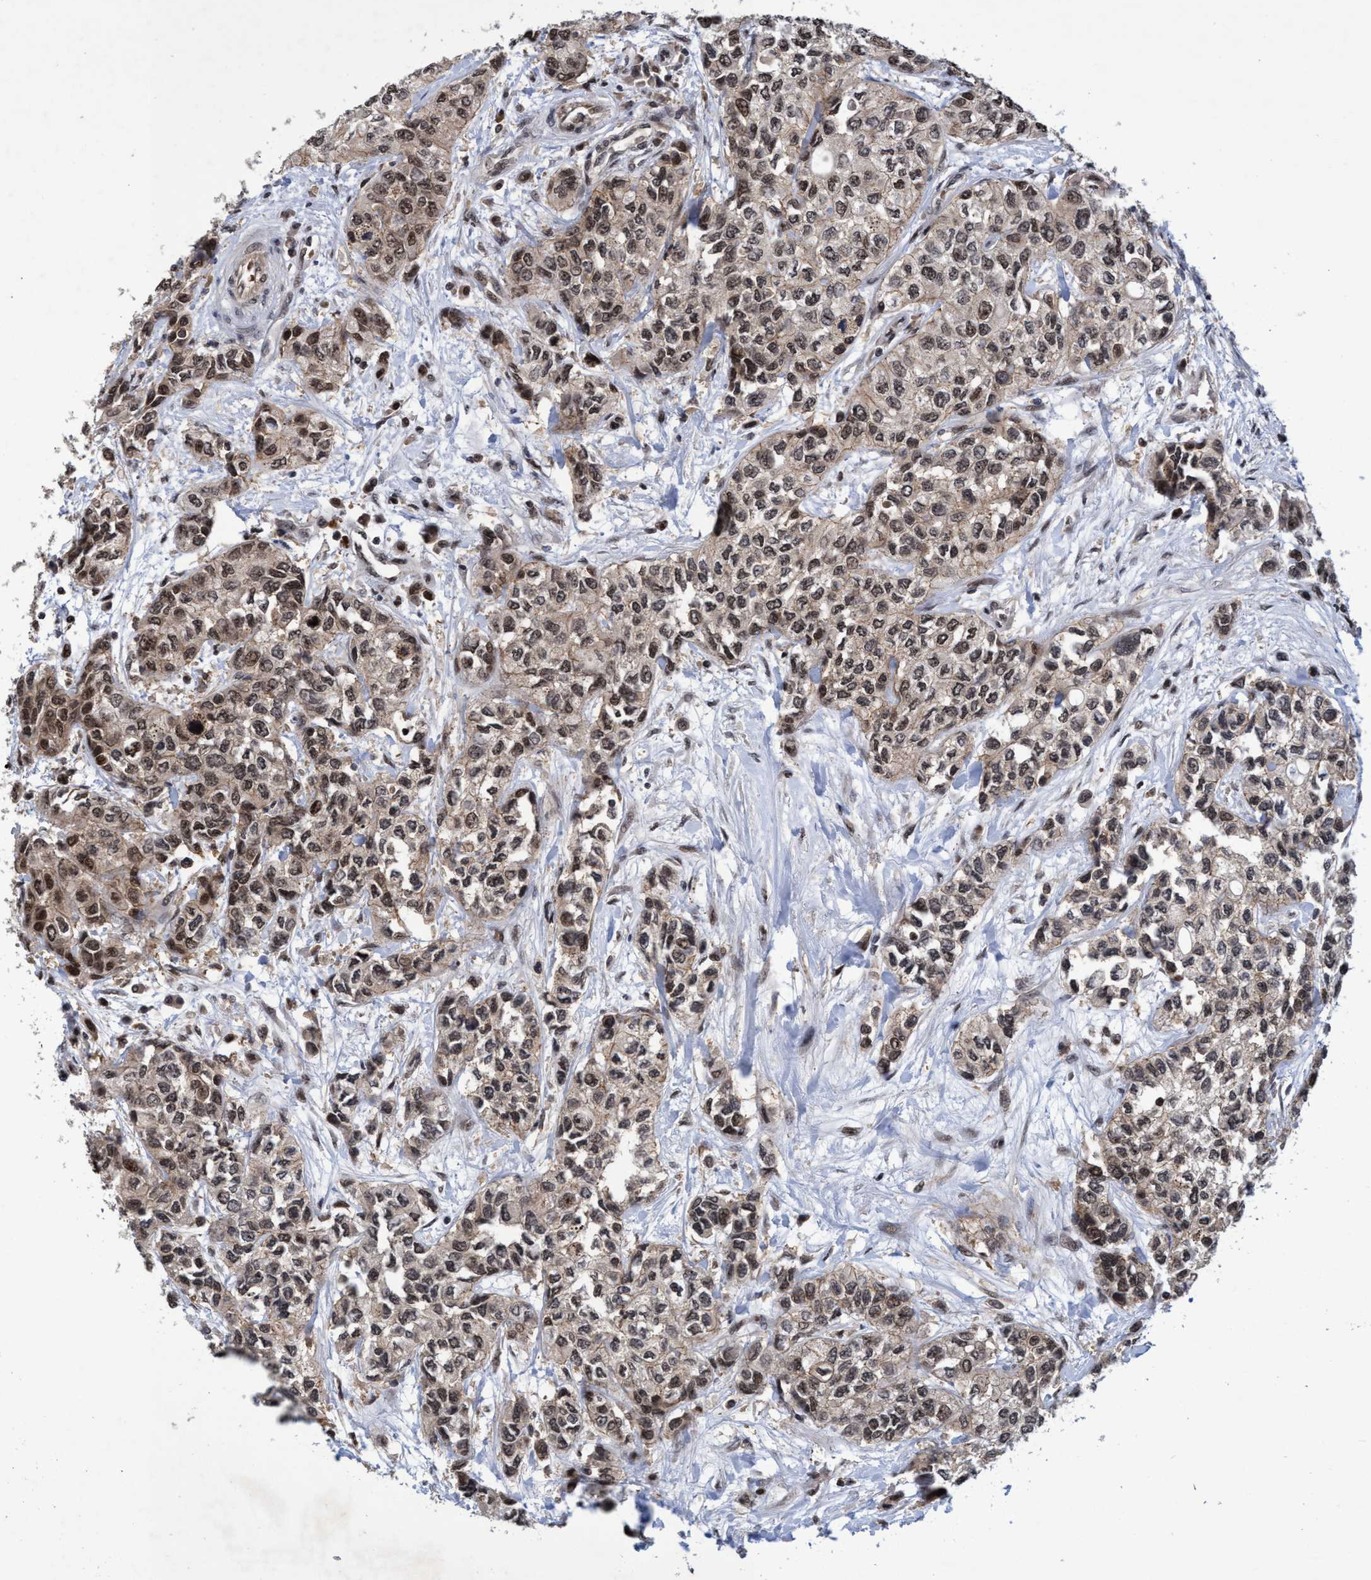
{"staining": {"intensity": "weak", "quantity": ">75%", "location": "nuclear"}, "tissue": "urothelial cancer", "cell_type": "Tumor cells", "image_type": "cancer", "snomed": [{"axis": "morphology", "description": "Urothelial carcinoma, High grade"}, {"axis": "topography", "description": "Urinary bladder"}], "caption": "Urothelial cancer was stained to show a protein in brown. There is low levels of weak nuclear positivity in about >75% of tumor cells. Using DAB (3,3'-diaminobenzidine) (brown) and hematoxylin (blue) stains, captured at high magnification using brightfield microscopy.", "gene": "GTF2F1", "patient": {"sex": "female", "age": 56}}